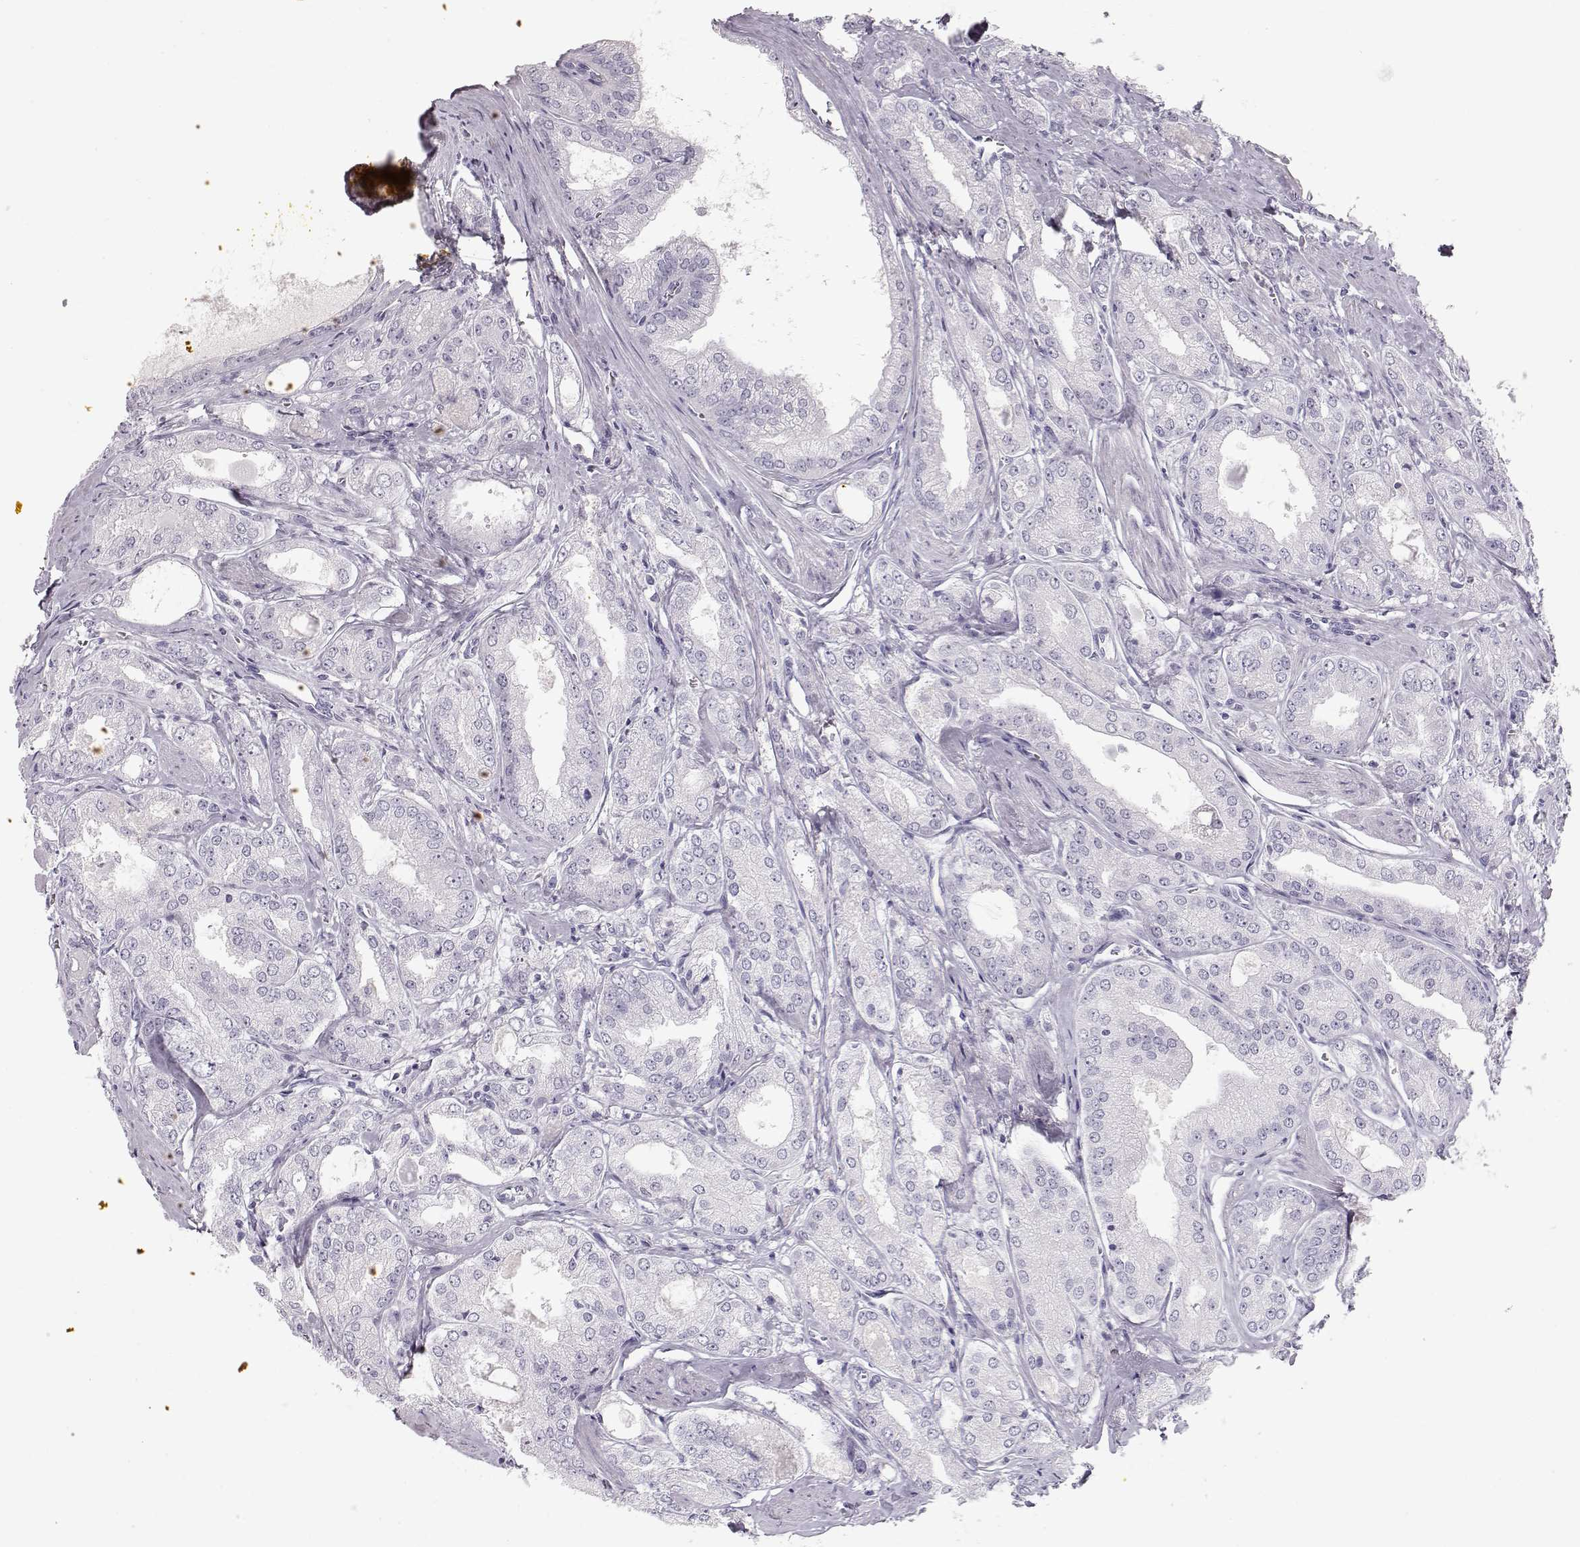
{"staining": {"intensity": "negative", "quantity": "none", "location": "none"}, "tissue": "prostate cancer", "cell_type": "Tumor cells", "image_type": "cancer", "snomed": [{"axis": "morphology", "description": "Adenocarcinoma, NOS"}, {"axis": "morphology", "description": "Adenocarcinoma, High grade"}, {"axis": "topography", "description": "Prostate"}], "caption": "Protein analysis of prostate cancer (high-grade adenocarcinoma) reveals no significant positivity in tumor cells.", "gene": "MIP", "patient": {"sex": "male", "age": 70}}